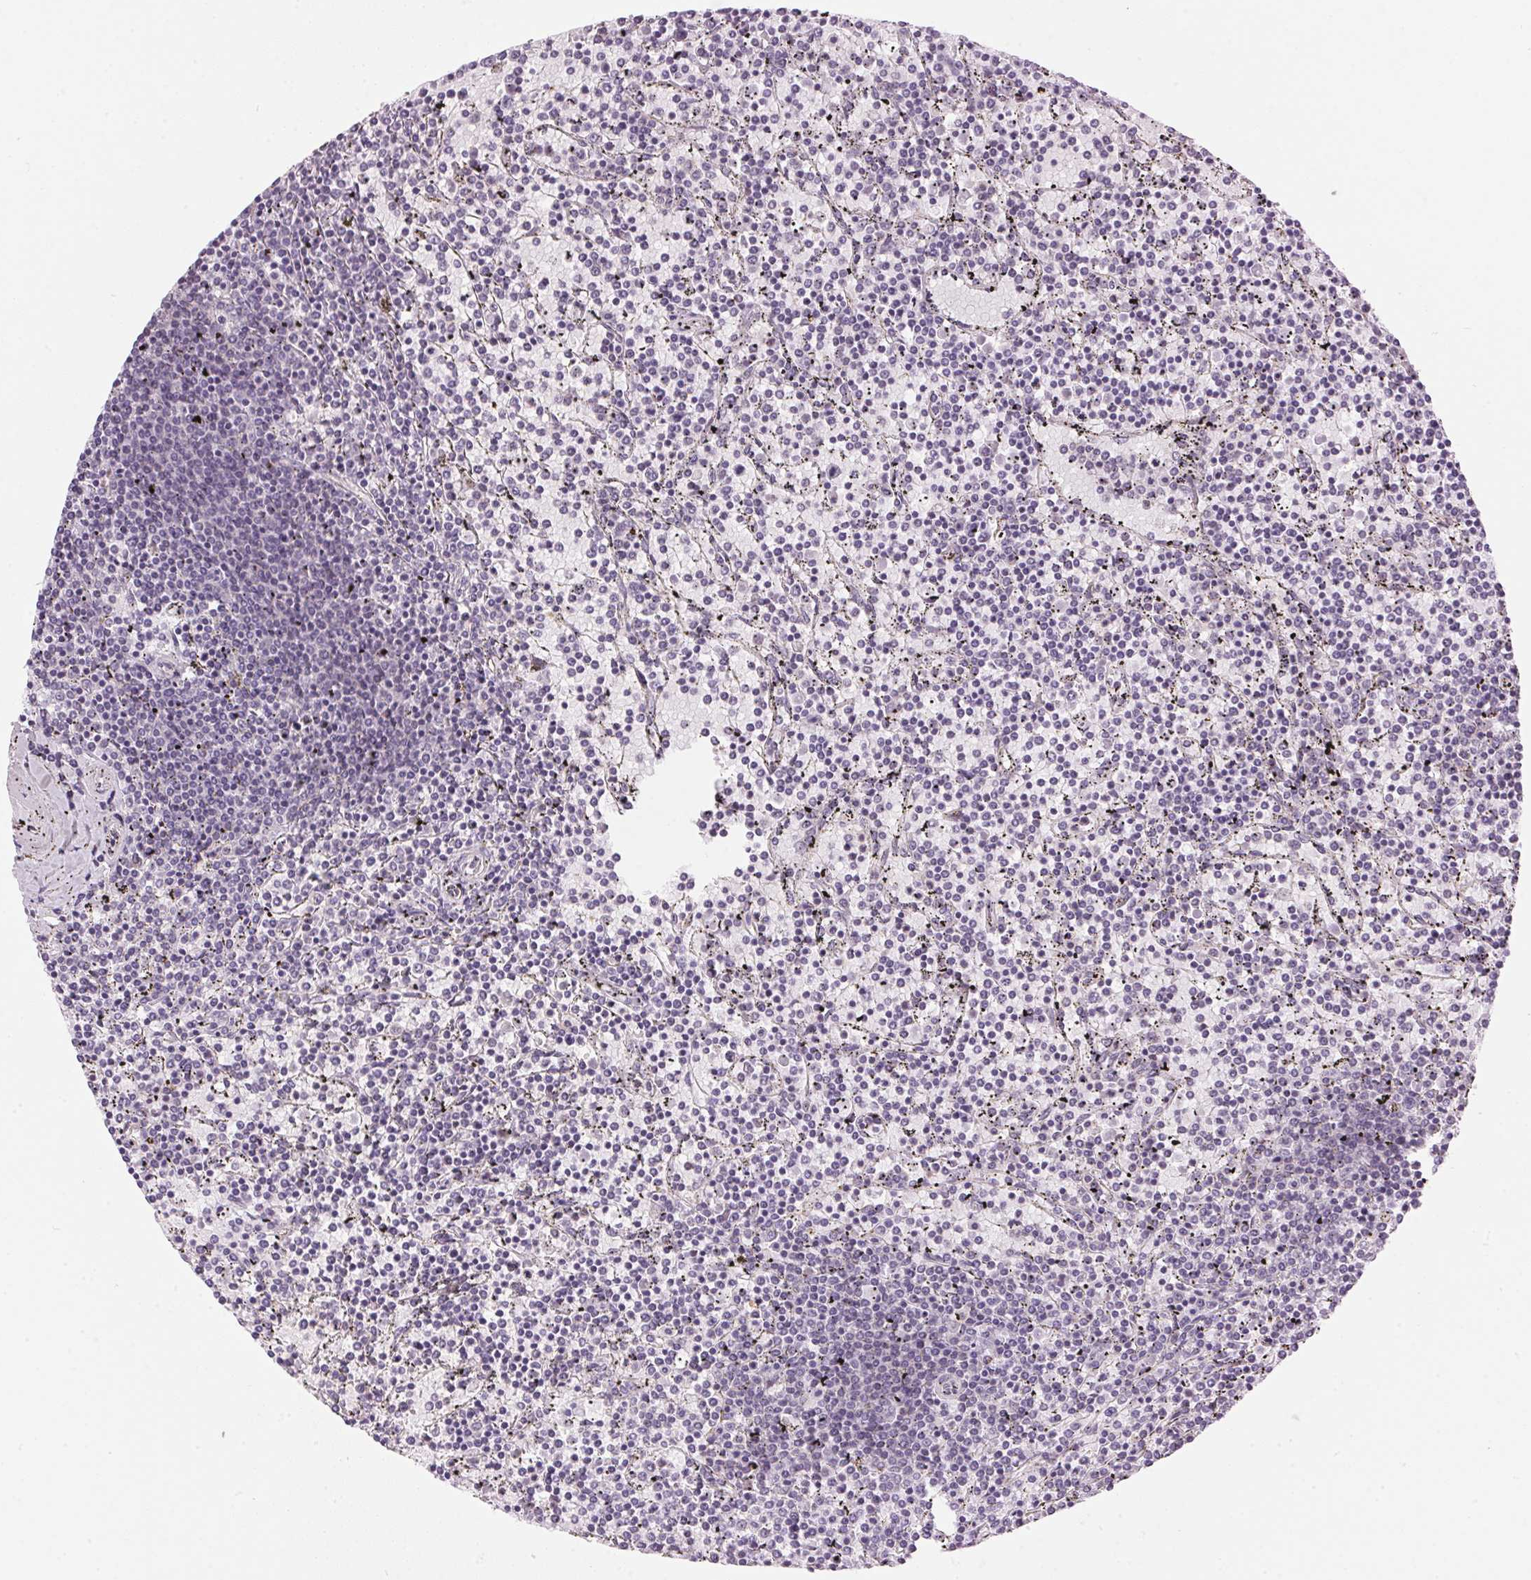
{"staining": {"intensity": "negative", "quantity": "none", "location": "none"}, "tissue": "lymphoma", "cell_type": "Tumor cells", "image_type": "cancer", "snomed": [{"axis": "morphology", "description": "Malignant lymphoma, non-Hodgkin's type, Low grade"}, {"axis": "topography", "description": "Spleen"}], "caption": "An immunohistochemistry micrograph of lymphoma is shown. There is no staining in tumor cells of lymphoma.", "gene": "GOLPH3", "patient": {"sex": "female", "age": 77}}